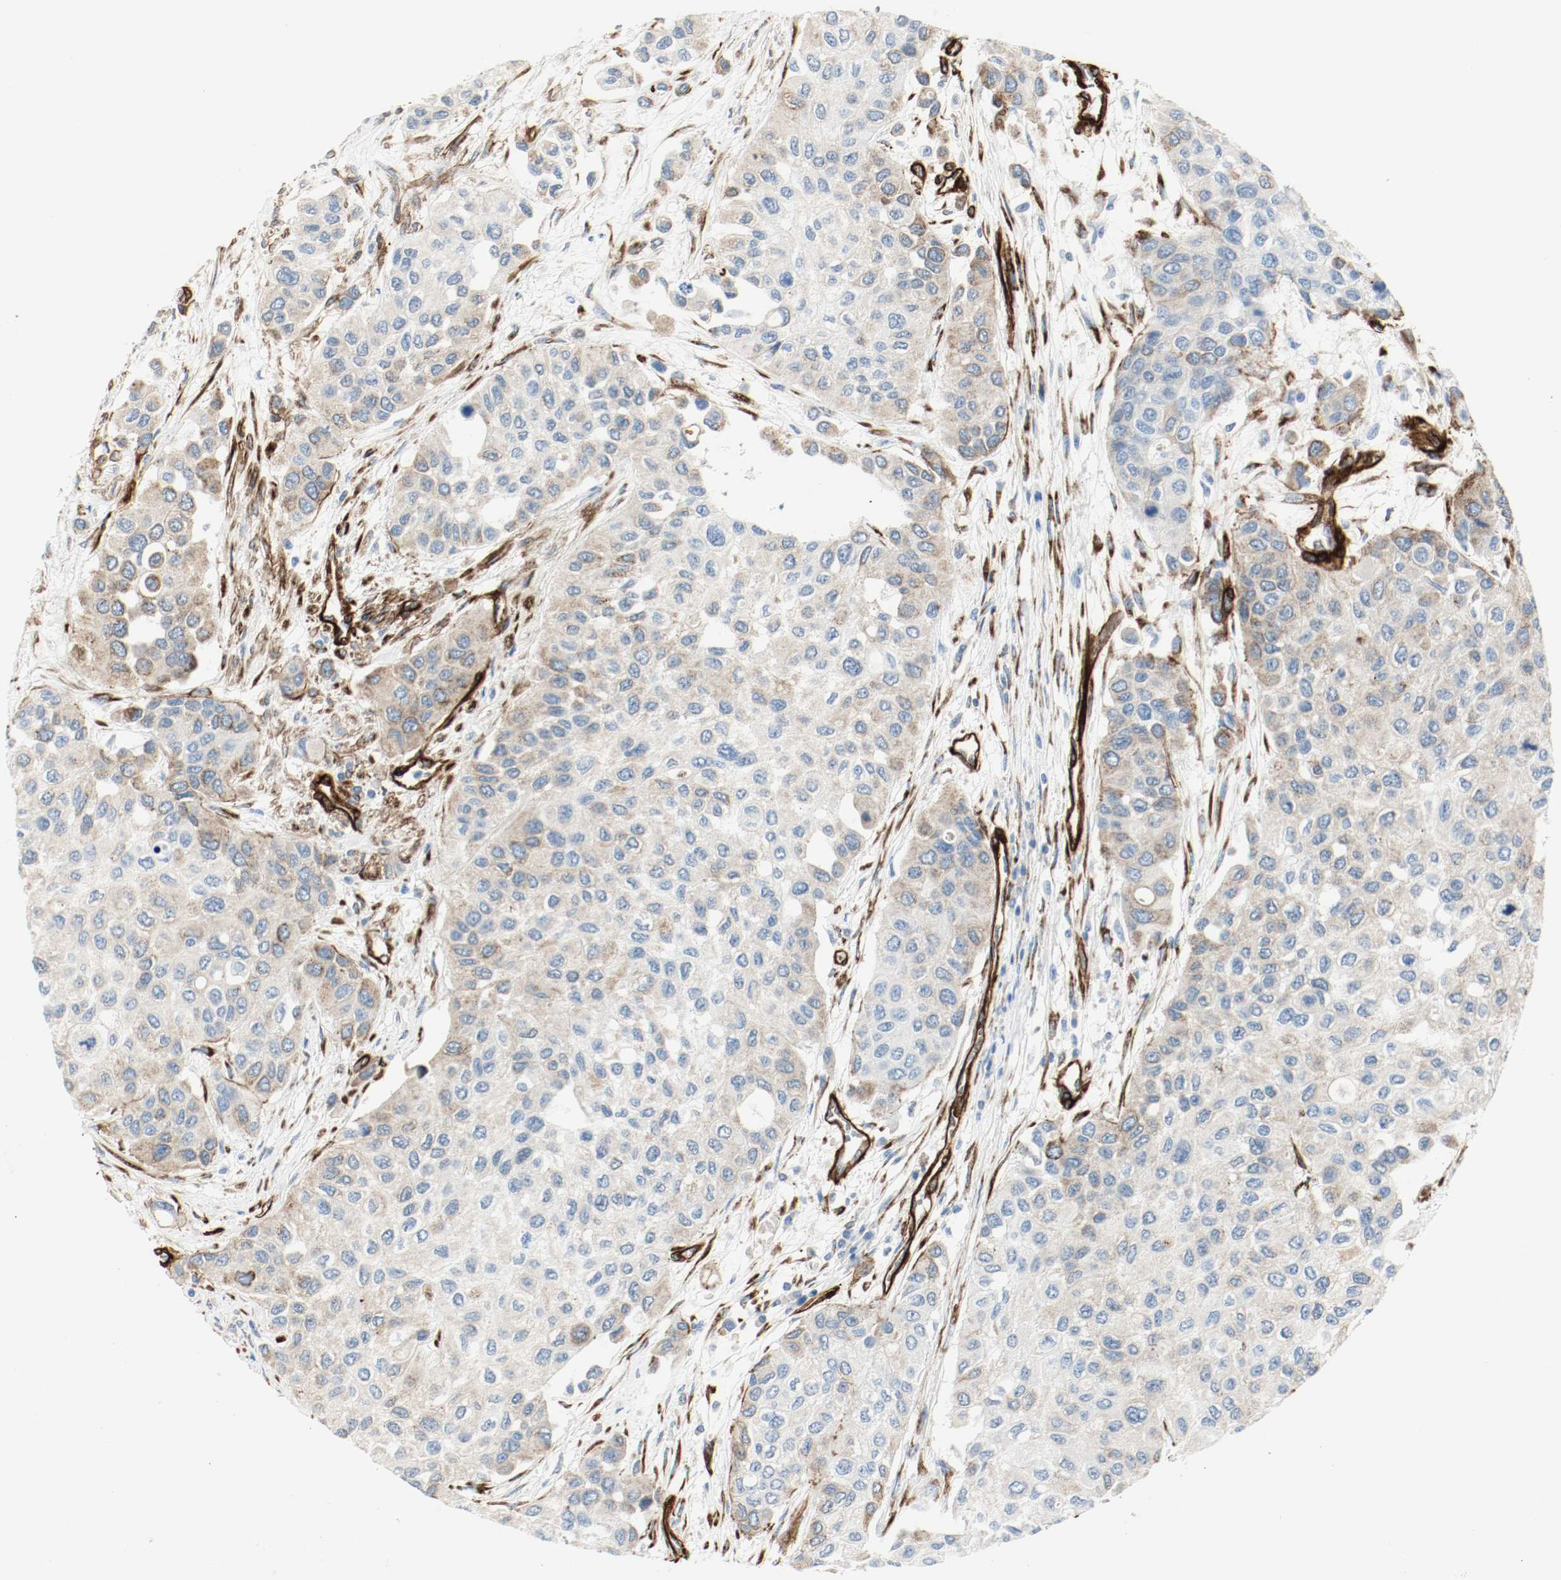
{"staining": {"intensity": "weak", "quantity": ">75%", "location": "cytoplasmic/membranous"}, "tissue": "urothelial cancer", "cell_type": "Tumor cells", "image_type": "cancer", "snomed": [{"axis": "morphology", "description": "Urothelial carcinoma, High grade"}, {"axis": "topography", "description": "Urinary bladder"}], "caption": "Immunohistochemistry (IHC) micrograph of neoplastic tissue: human urothelial carcinoma (high-grade) stained using immunohistochemistry (IHC) reveals low levels of weak protein expression localized specifically in the cytoplasmic/membranous of tumor cells, appearing as a cytoplasmic/membranous brown color.", "gene": "LAMB1", "patient": {"sex": "female", "age": 56}}